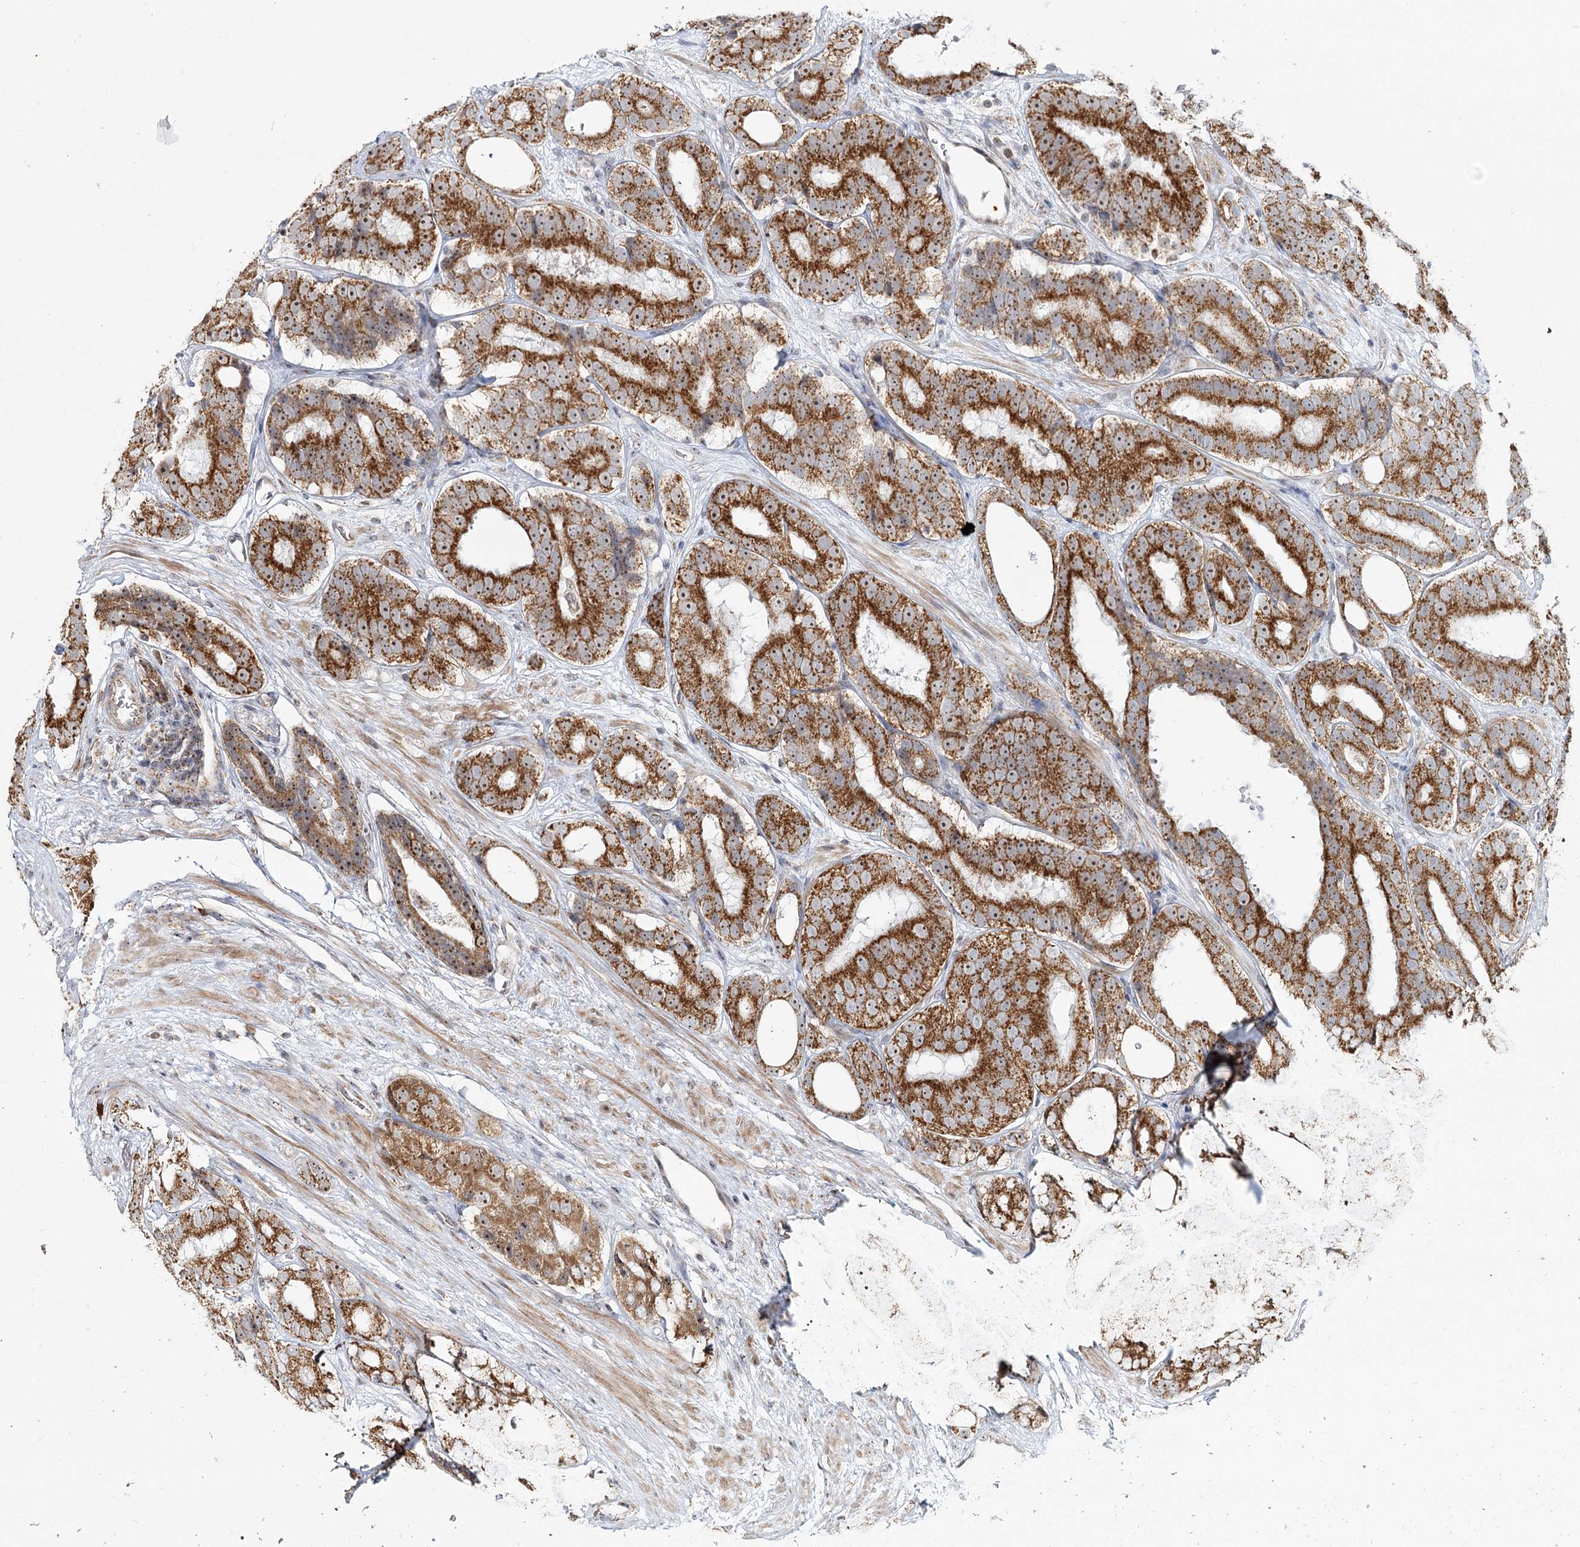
{"staining": {"intensity": "strong", "quantity": ">75%", "location": "cytoplasmic/membranous,nuclear"}, "tissue": "prostate cancer", "cell_type": "Tumor cells", "image_type": "cancer", "snomed": [{"axis": "morphology", "description": "Adenocarcinoma, High grade"}, {"axis": "topography", "description": "Prostate"}], "caption": "The image displays staining of adenocarcinoma (high-grade) (prostate), revealing strong cytoplasmic/membranous and nuclear protein positivity (brown color) within tumor cells.", "gene": "ATAD1", "patient": {"sex": "male", "age": 56}}